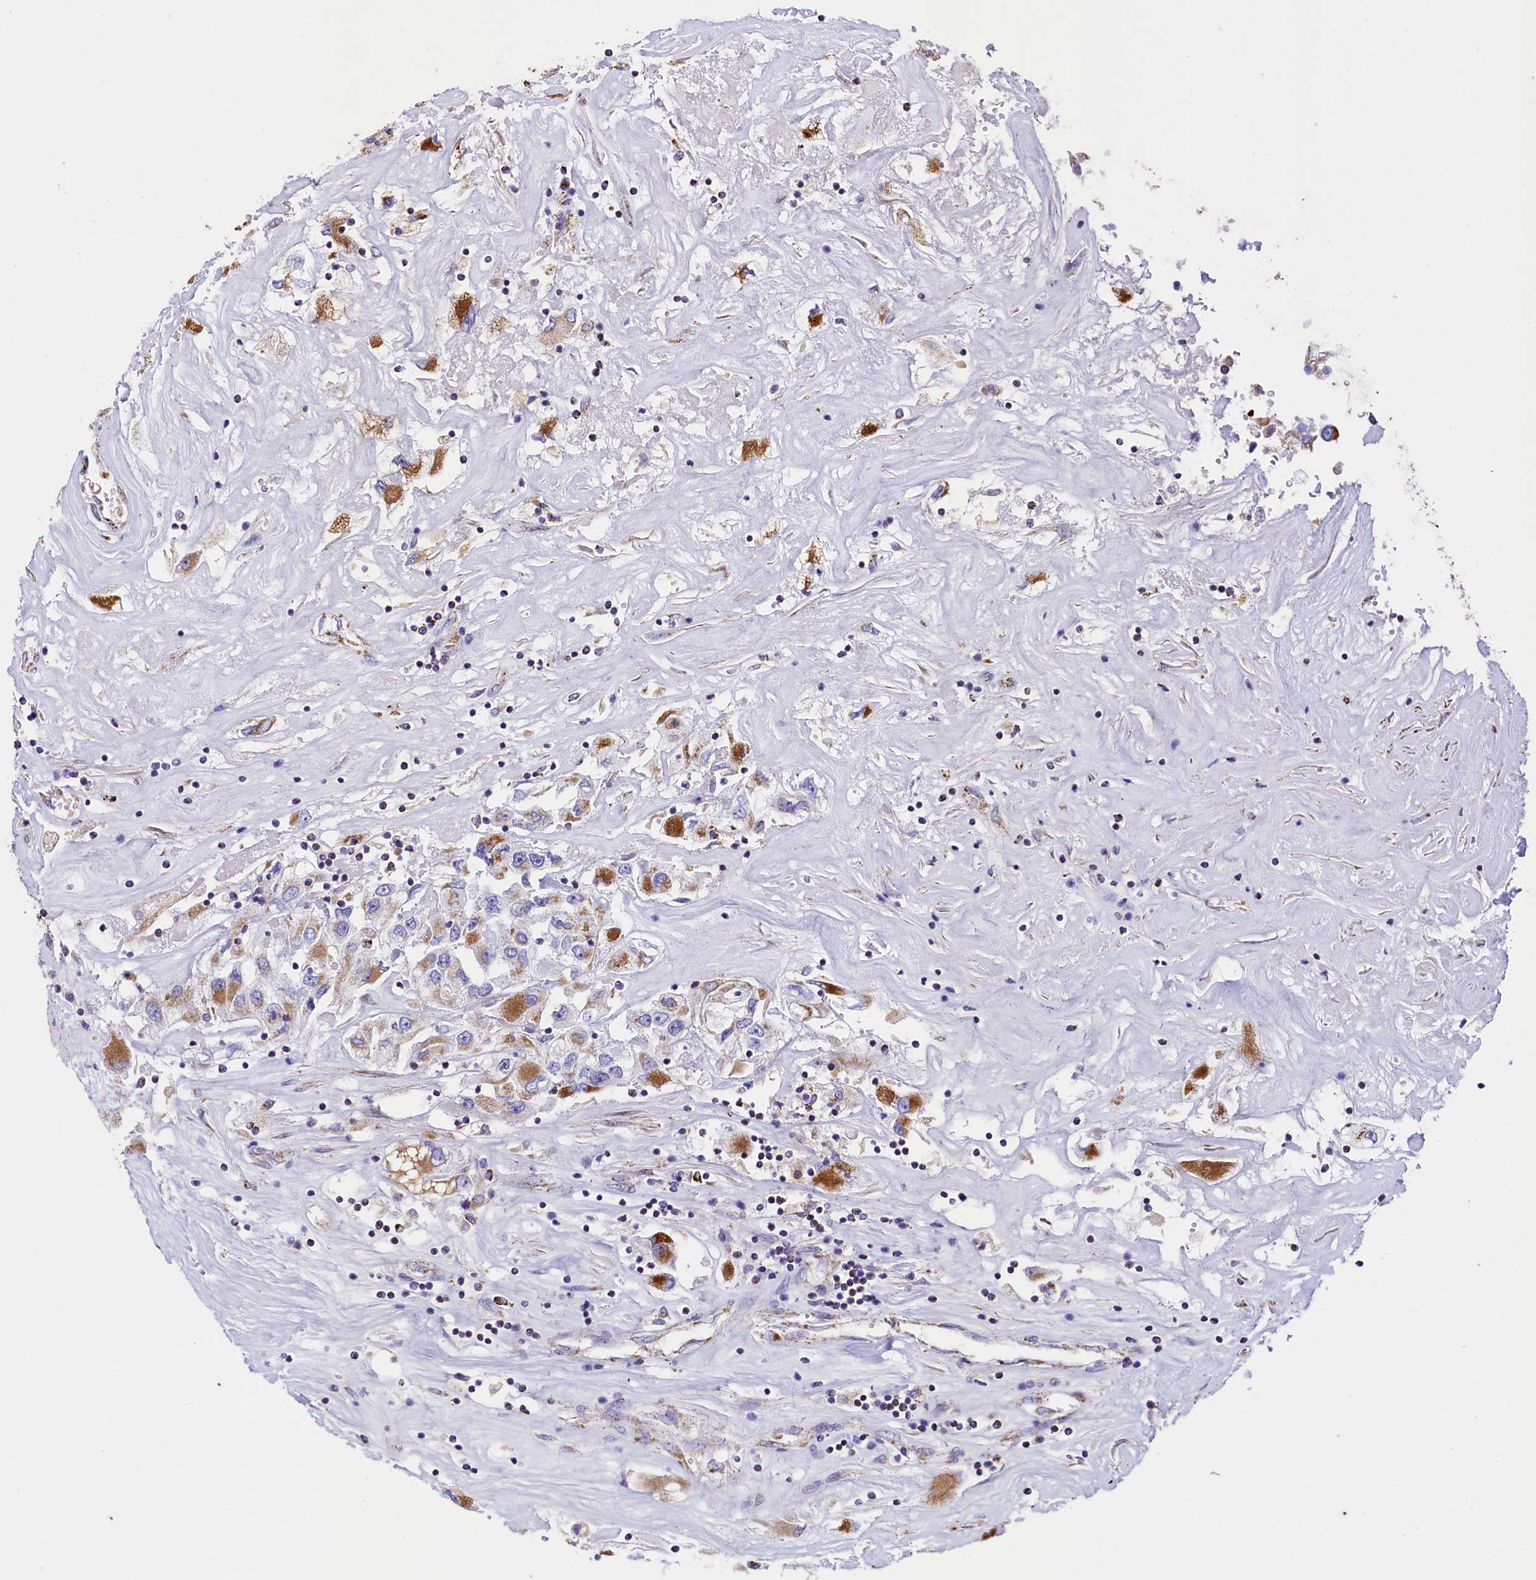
{"staining": {"intensity": "moderate", "quantity": "<25%", "location": "cytoplasmic/membranous"}, "tissue": "renal cancer", "cell_type": "Tumor cells", "image_type": "cancer", "snomed": [{"axis": "morphology", "description": "Adenocarcinoma, NOS"}, {"axis": "topography", "description": "Kidney"}], "caption": "Renal adenocarcinoma tissue demonstrates moderate cytoplasmic/membranous staining in approximately <25% of tumor cells, visualized by immunohistochemistry.", "gene": "IDH3A", "patient": {"sex": "female", "age": 52}}